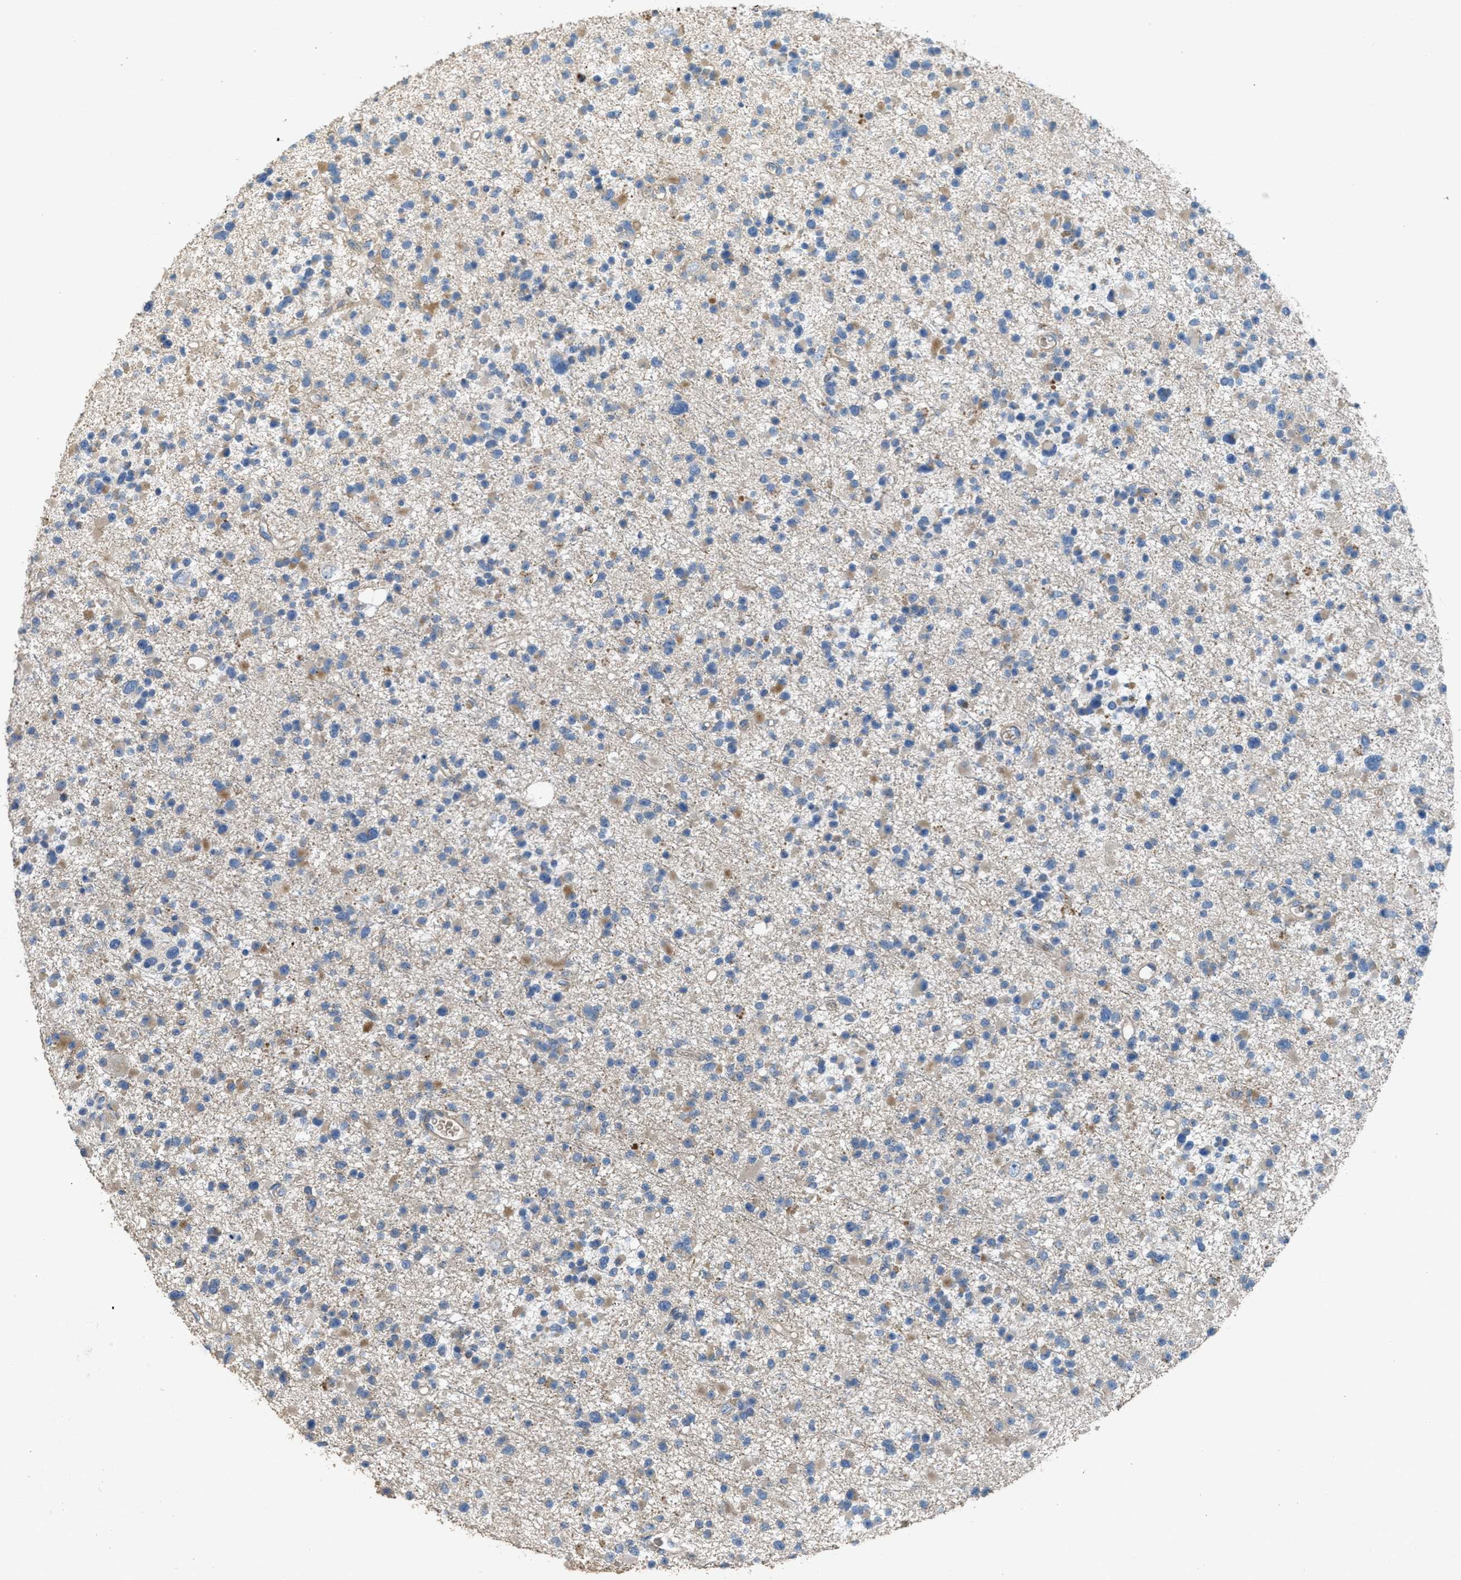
{"staining": {"intensity": "weak", "quantity": "25%-75%", "location": "cytoplasmic/membranous"}, "tissue": "glioma", "cell_type": "Tumor cells", "image_type": "cancer", "snomed": [{"axis": "morphology", "description": "Glioma, malignant, Low grade"}, {"axis": "topography", "description": "Brain"}], "caption": "A low amount of weak cytoplasmic/membranous expression is appreciated in approximately 25%-75% of tumor cells in malignant glioma (low-grade) tissue.", "gene": "MRS2", "patient": {"sex": "female", "age": 22}}